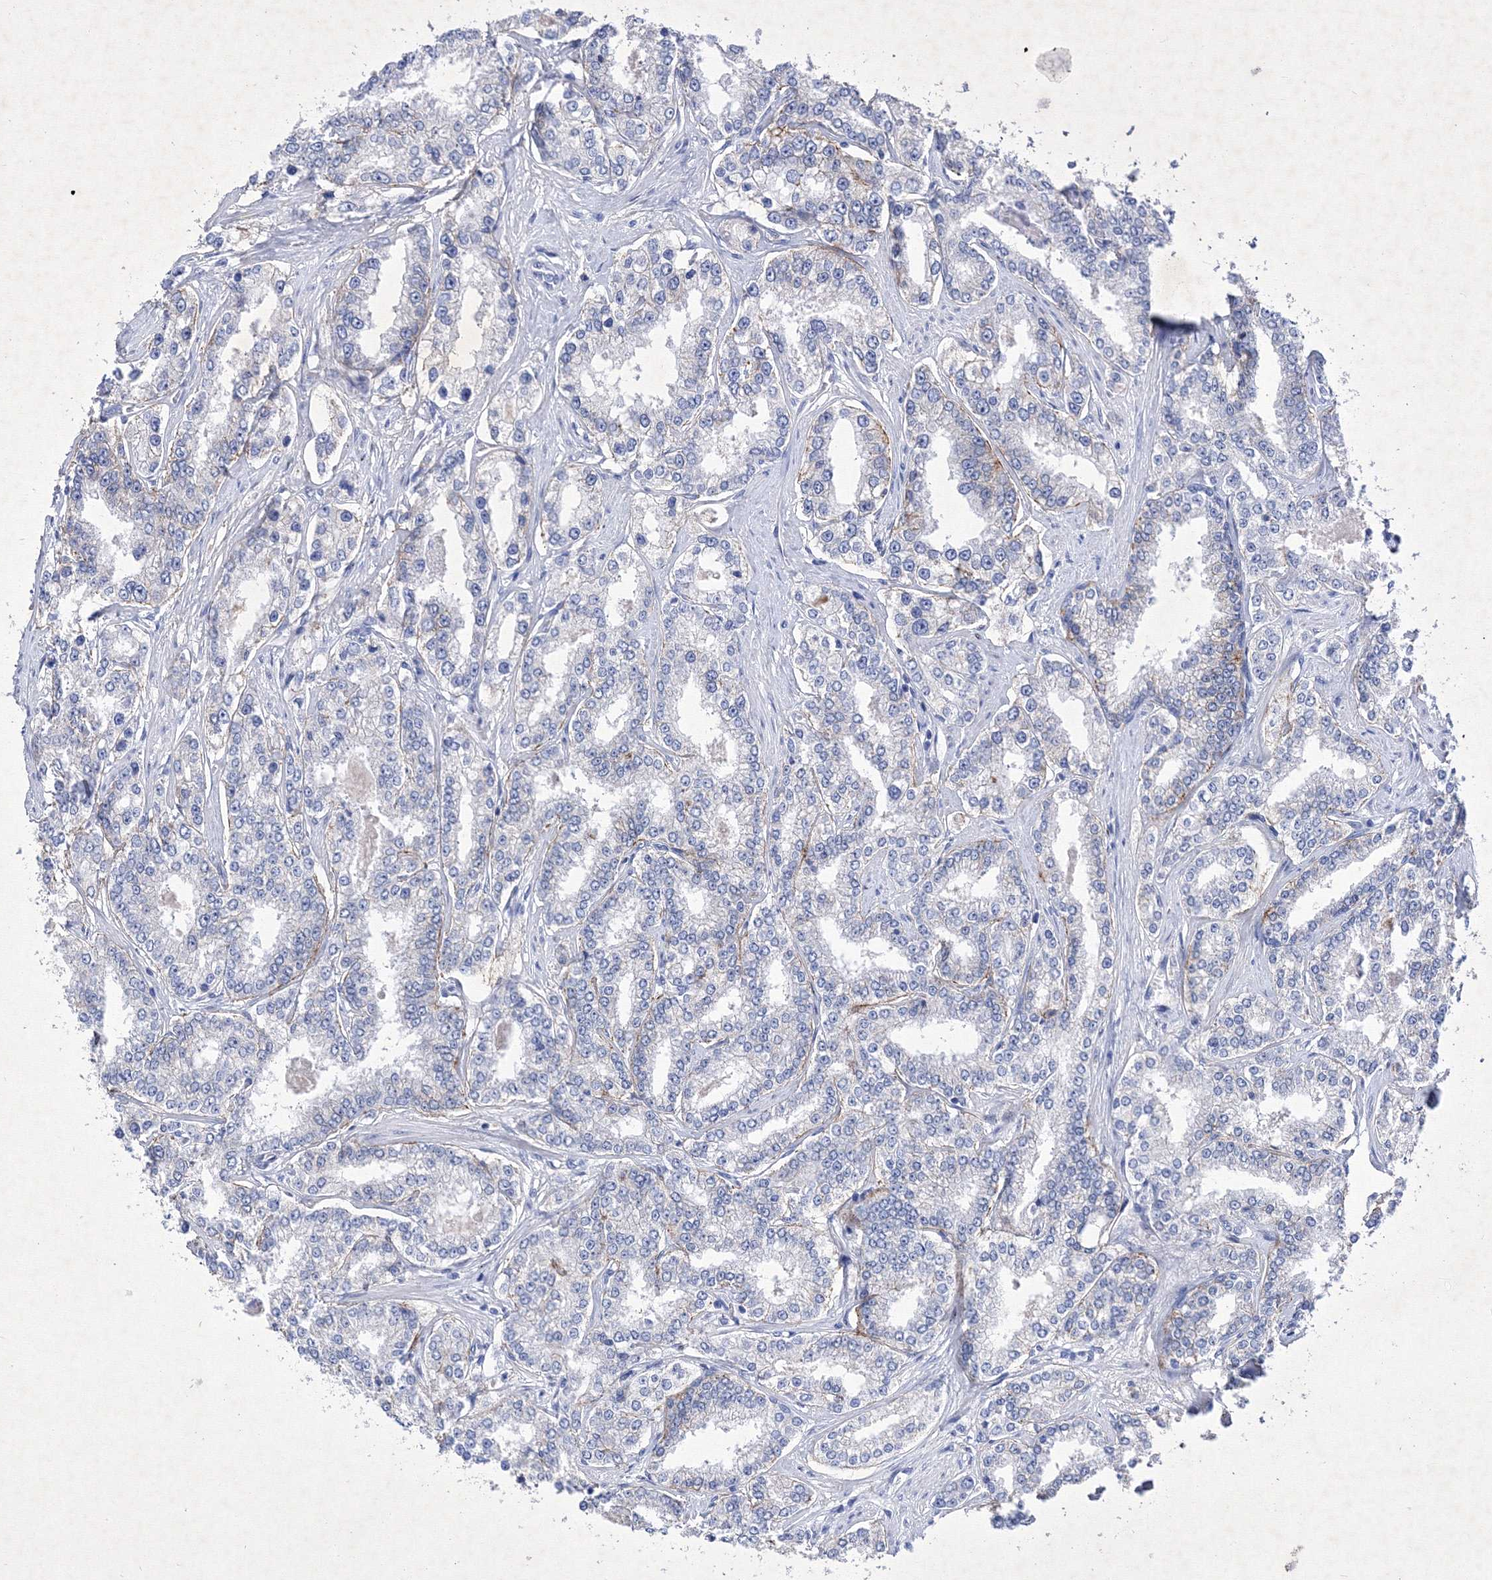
{"staining": {"intensity": "negative", "quantity": "none", "location": "none"}, "tissue": "prostate cancer", "cell_type": "Tumor cells", "image_type": "cancer", "snomed": [{"axis": "morphology", "description": "Normal tissue, NOS"}, {"axis": "morphology", "description": "Adenocarcinoma, High grade"}, {"axis": "topography", "description": "Prostate"}], "caption": "High magnification brightfield microscopy of high-grade adenocarcinoma (prostate) stained with DAB (brown) and counterstained with hematoxylin (blue): tumor cells show no significant staining.", "gene": "GPN1", "patient": {"sex": "male", "age": 83}}